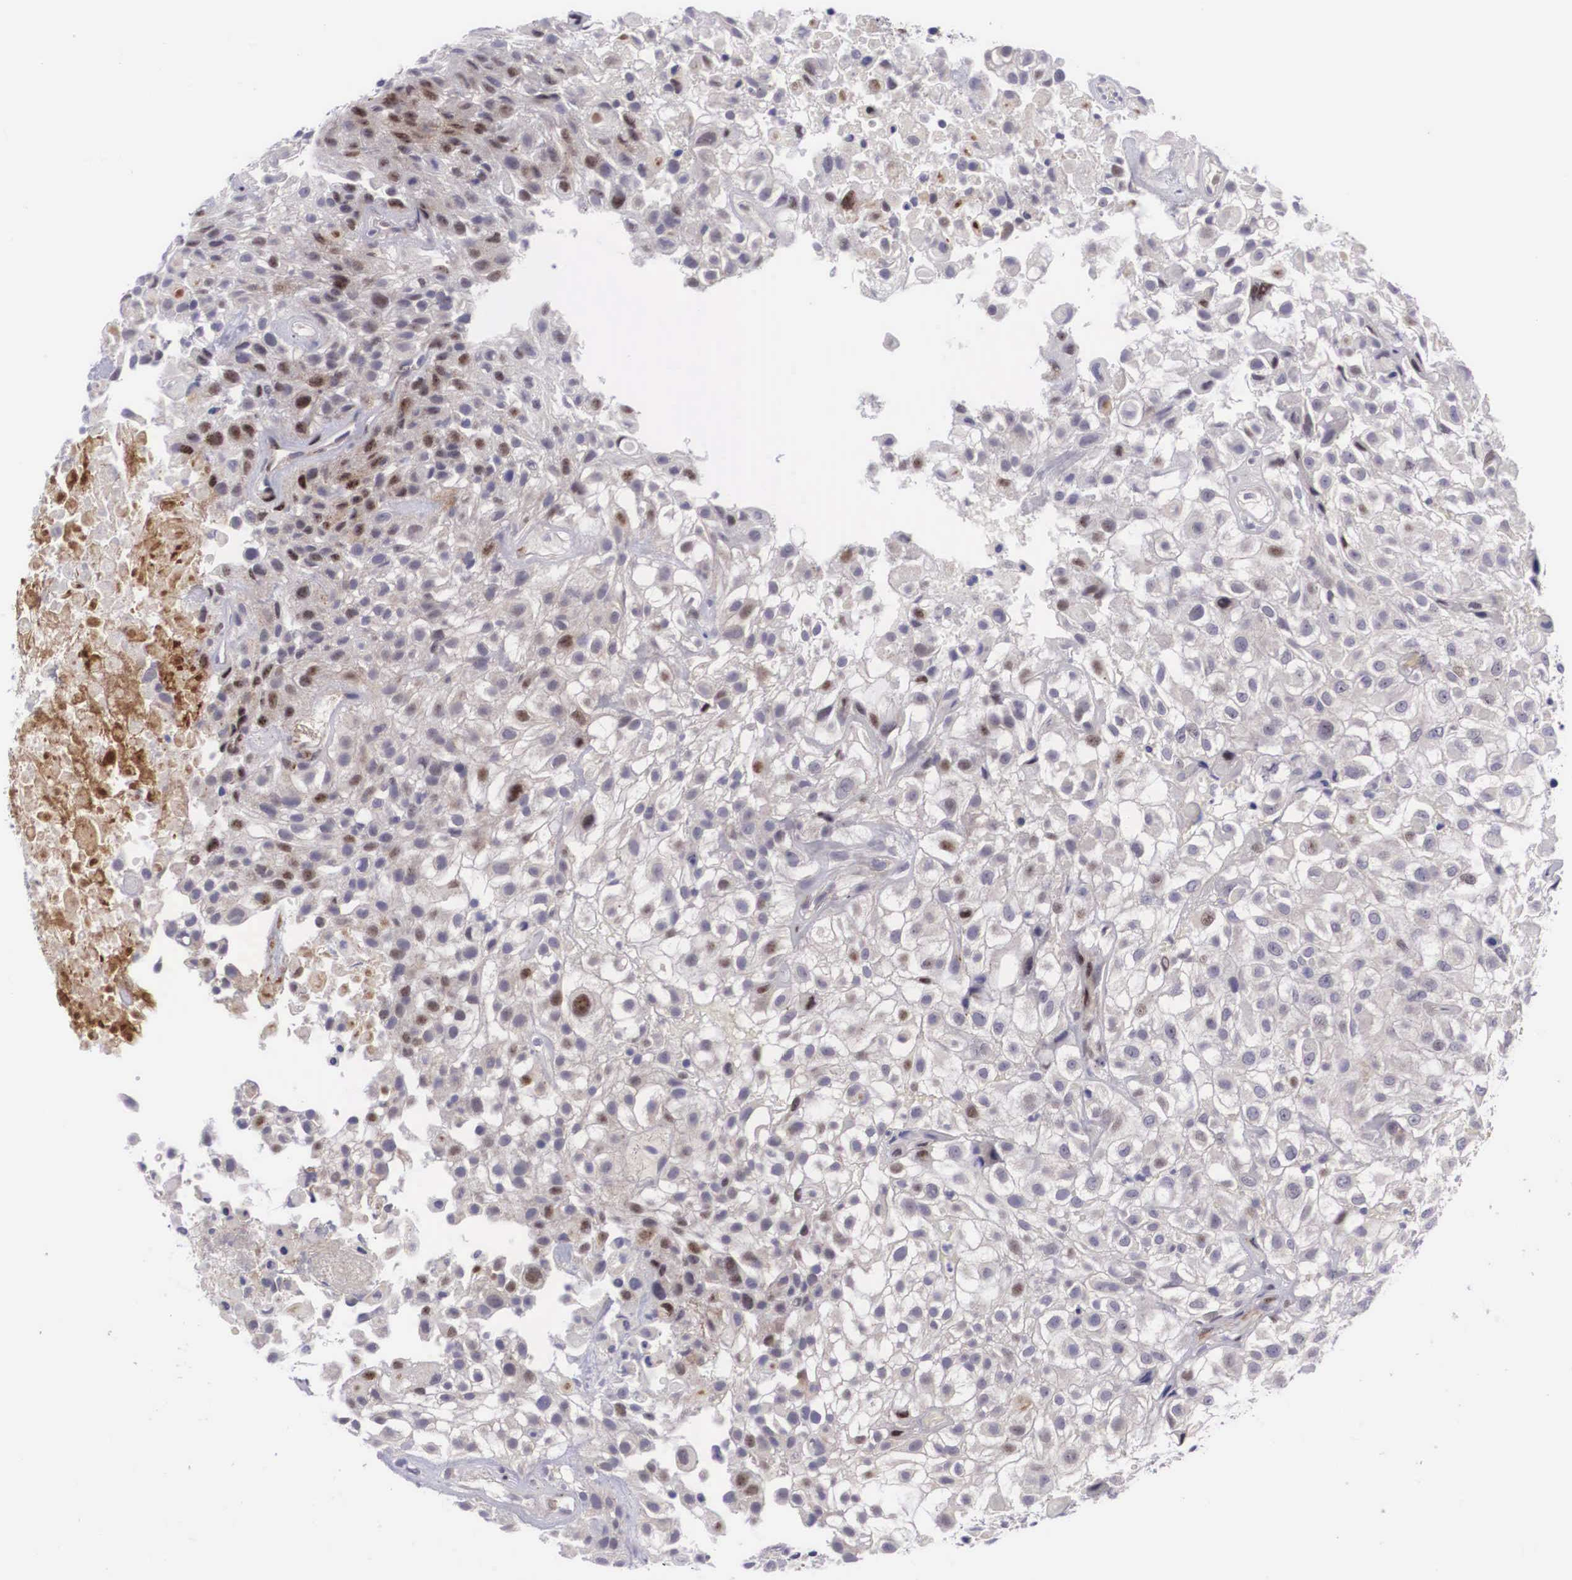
{"staining": {"intensity": "moderate", "quantity": "25%-75%", "location": "cytoplasmic/membranous,nuclear"}, "tissue": "urothelial cancer", "cell_type": "Tumor cells", "image_type": "cancer", "snomed": [{"axis": "morphology", "description": "Urothelial carcinoma, High grade"}, {"axis": "topography", "description": "Urinary bladder"}], "caption": "Urothelial cancer stained with a brown dye reveals moderate cytoplasmic/membranous and nuclear positive staining in about 25%-75% of tumor cells.", "gene": "EMID1", "patient": {"sex": "male", "age": 56}}